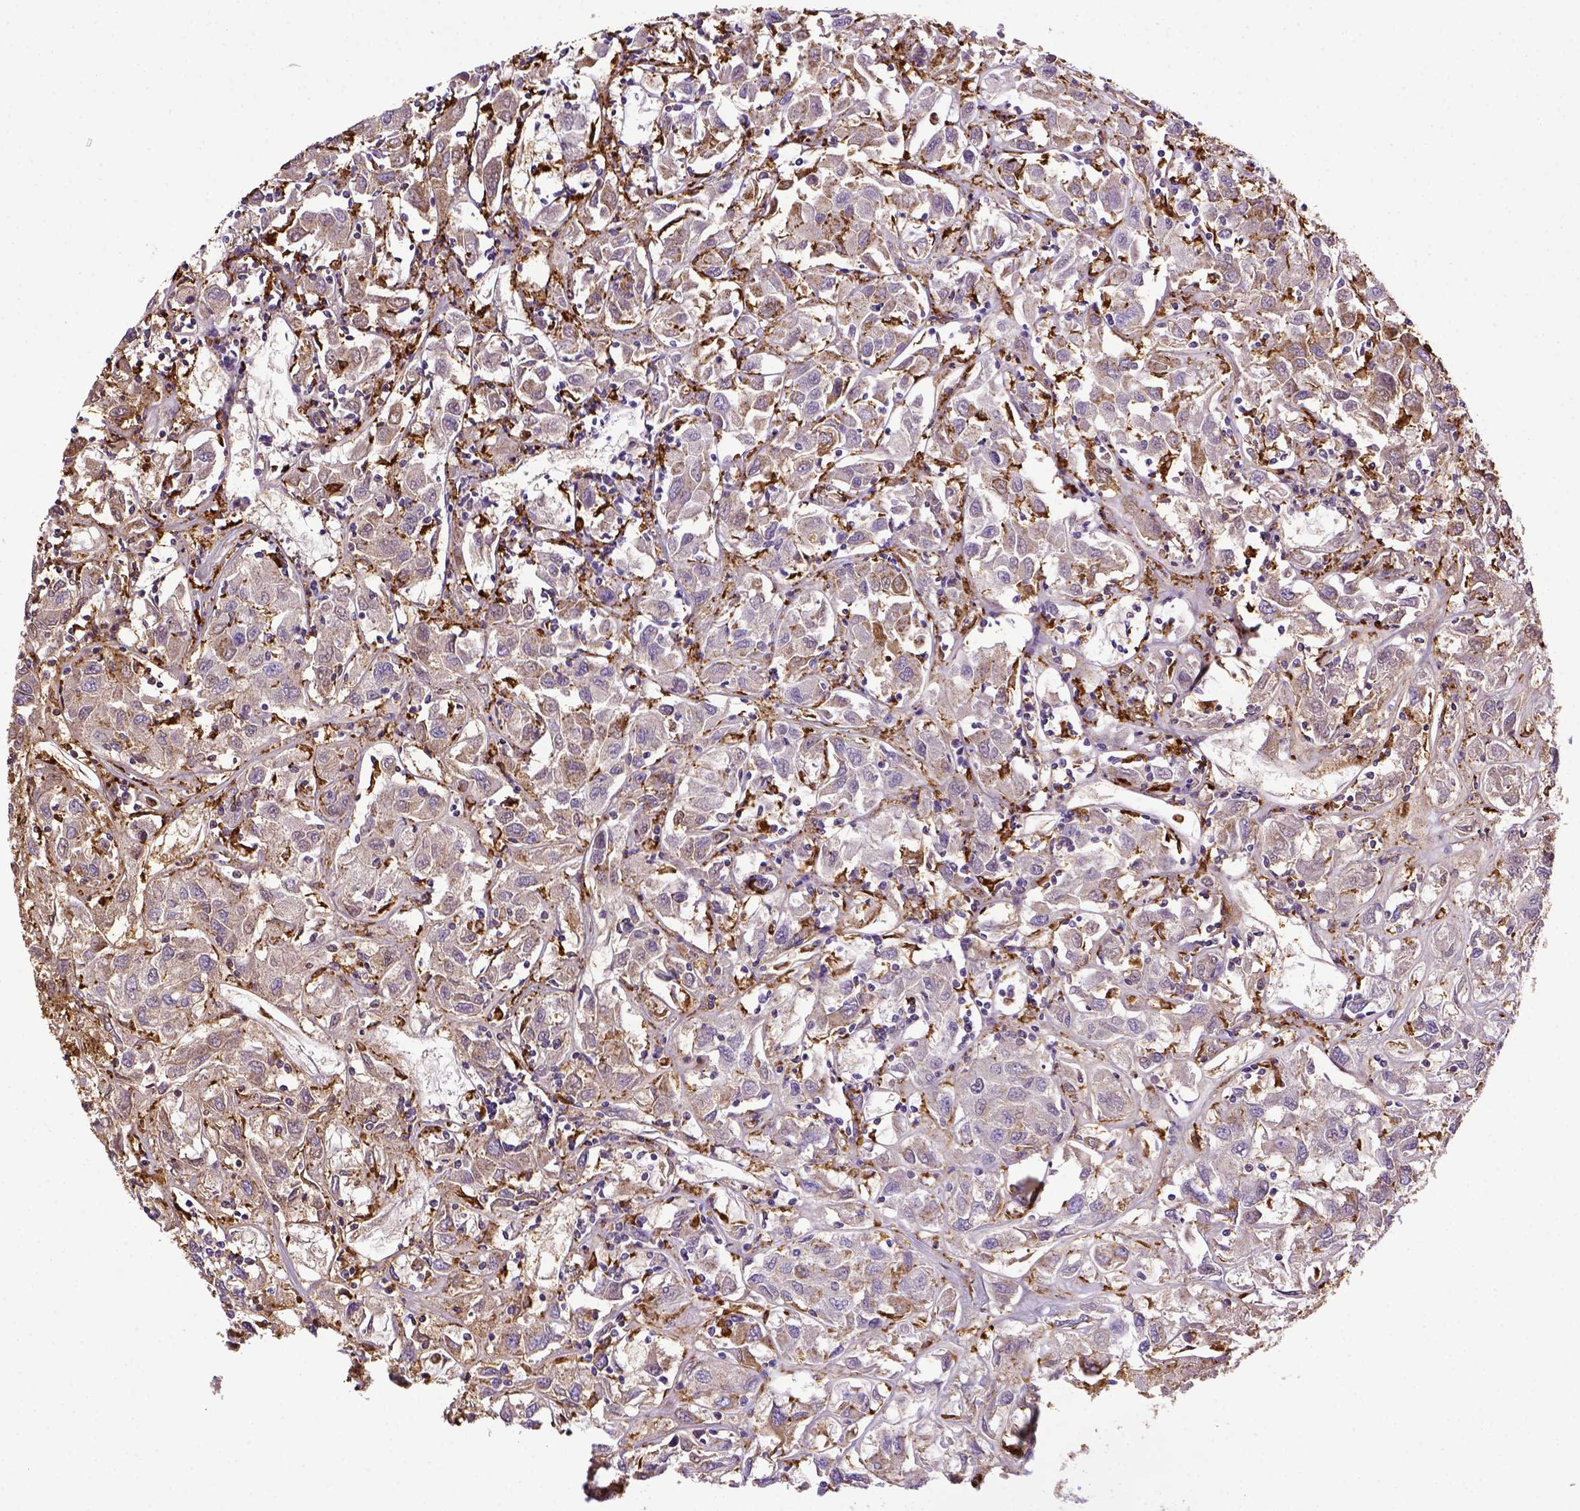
{"staining": {"intensity": "negative", "quantity": "none", "location": "none"}, "tissue": "renal cancer", "cell_type": "Tumor cells", "image_type": "cancer", "snomed": [{"axis": "morphology", "description": "Adenocarcinoma, NOS"}, {"axis": "topography", "description": "Kidney"}], "caption": "High power microscopy histopathology image of an immunohistochemistry micrograph of renal adenocarcinoma, revealing no significant expression in tumor cells.", "gene": "CD68", "patient": {"sex": "female", "age": 76}}